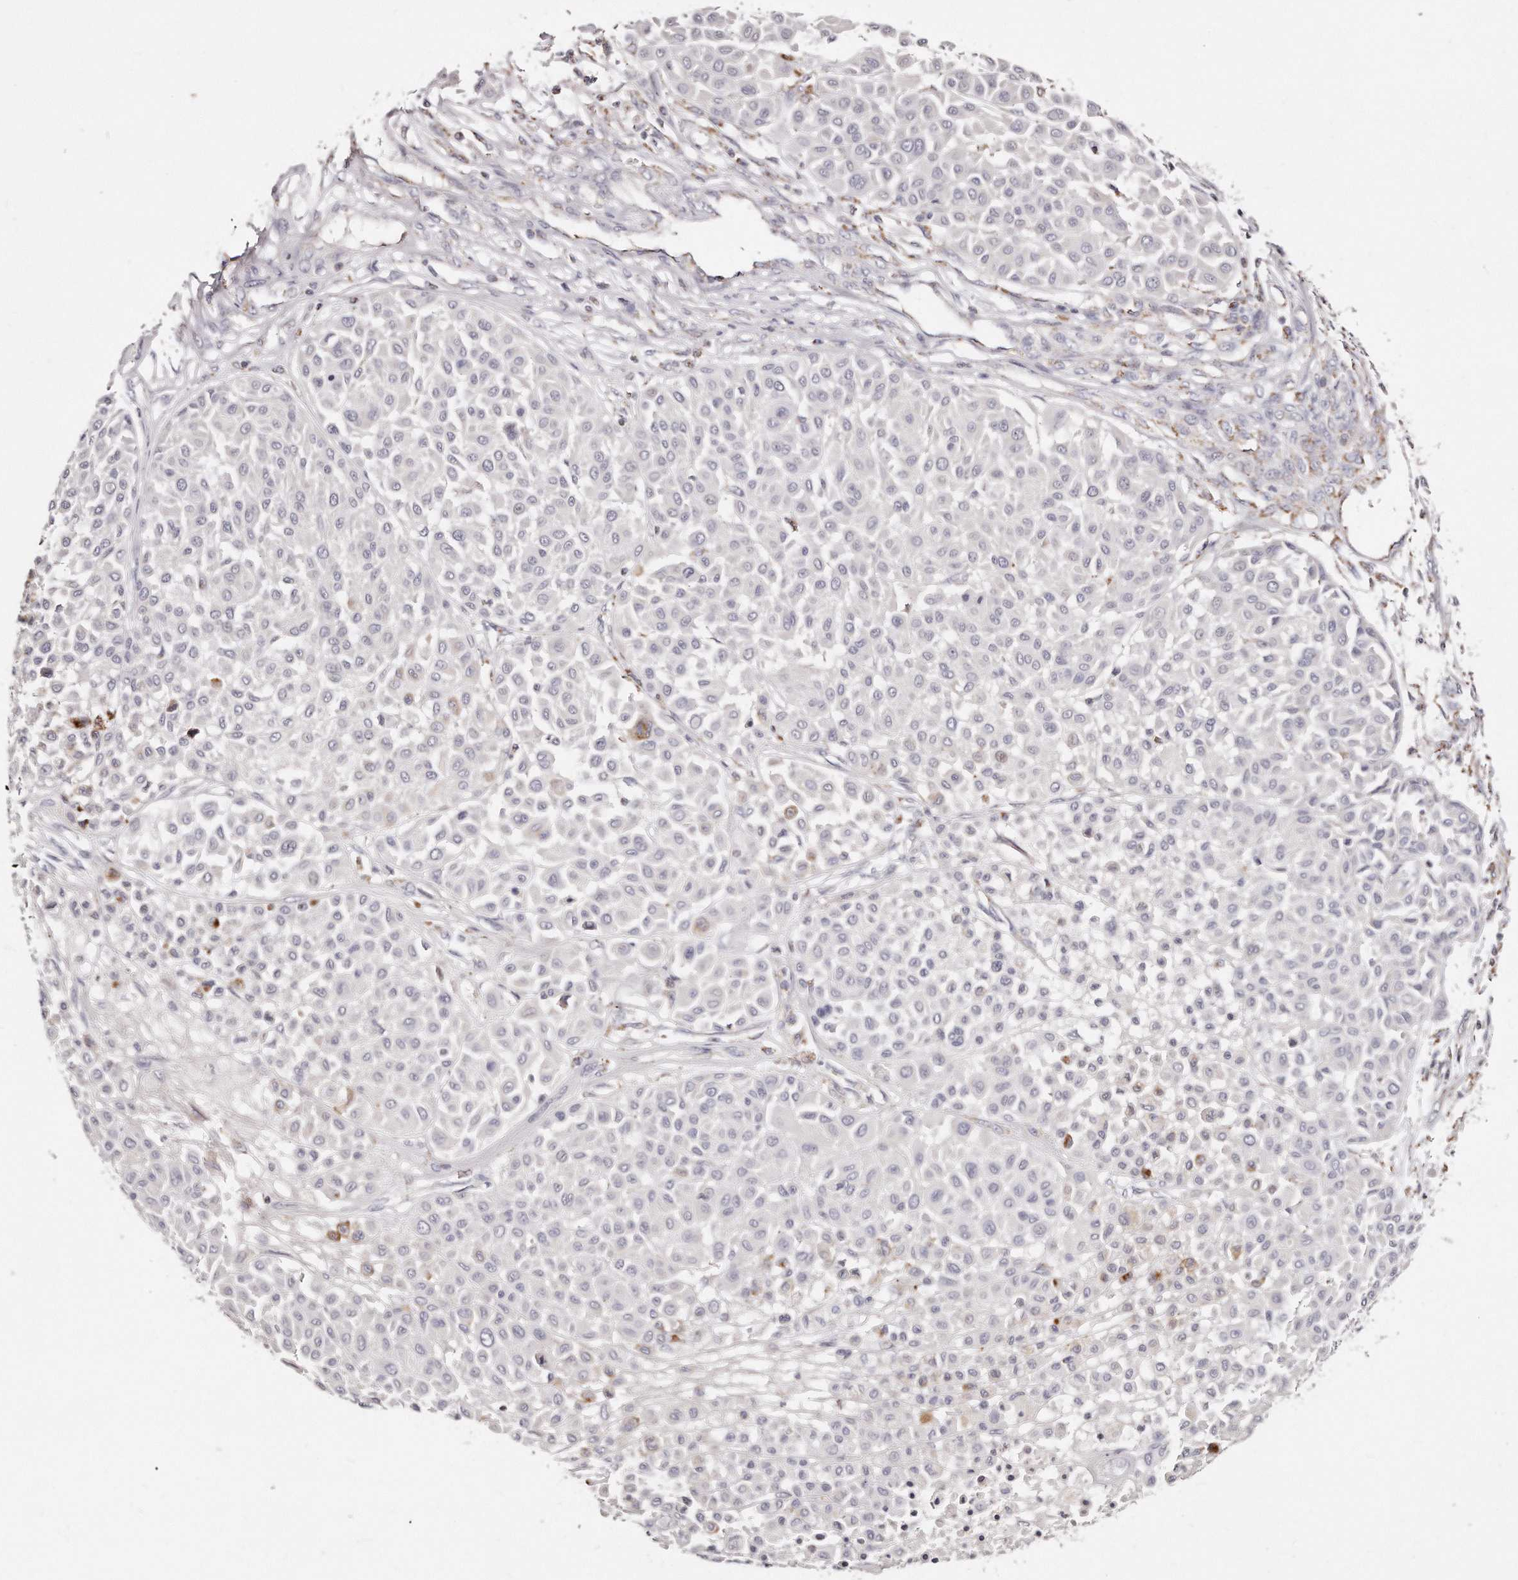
{"staining": {"intensity": "negative", "quantity": "none", "location": "none"}, "tissue": "melanoma", "cell_type": "Tumor cells", "image_type": "cancer", "snomed": [{"axis": "morphology", "description": "Malignant melanoma, Metastatic site"}, {"axis": "topography", "description": "Soft tissue"}], "caption": "Tumor cells are negative for brown protein staining in melanoma. The staining is performed using DAB brown chromogen with nuclei counter-stained in using hematoxylin.", "gene": "RTKN", "patient": {"sex": "male", "age": 41}}